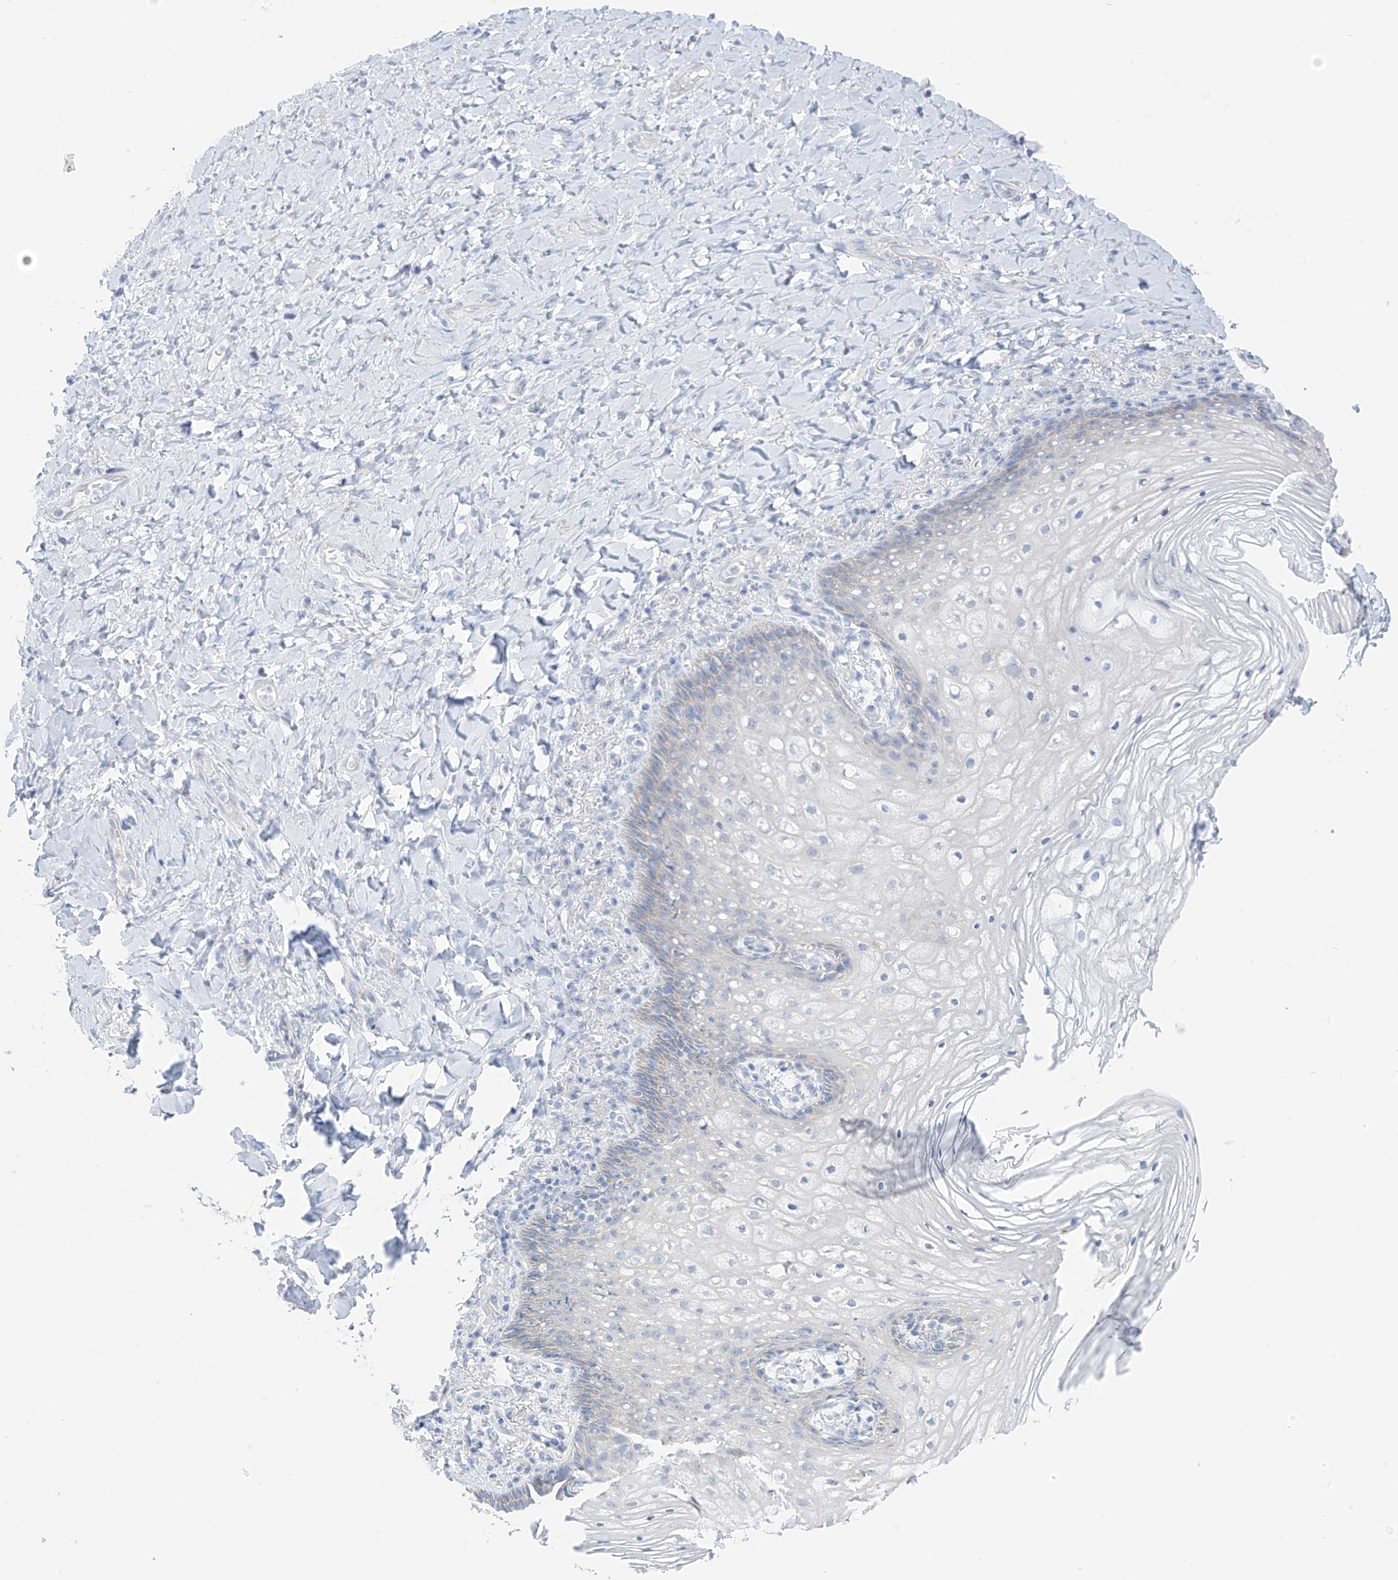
{"staining": {"intensity": "negative", "quantity": "none", "location": "none"}, "tissue": "vagina", "cell_type": "Squamous epithelial cells", "image_type": "normal", "snomed": [{"axis": "morphology", "description": "Normal tissue, NOS"}, {"axis": "topography", "description": "Vagina"}], "caption": "Benign vagina was stained to show a protein in brown. There is no significant expression in squamous epithelial cells. (Immunohistochemistry, brightfield microscopy, high magnification).", "gene": "RCN2", "patient": {"sex": "female", "age": 60}}